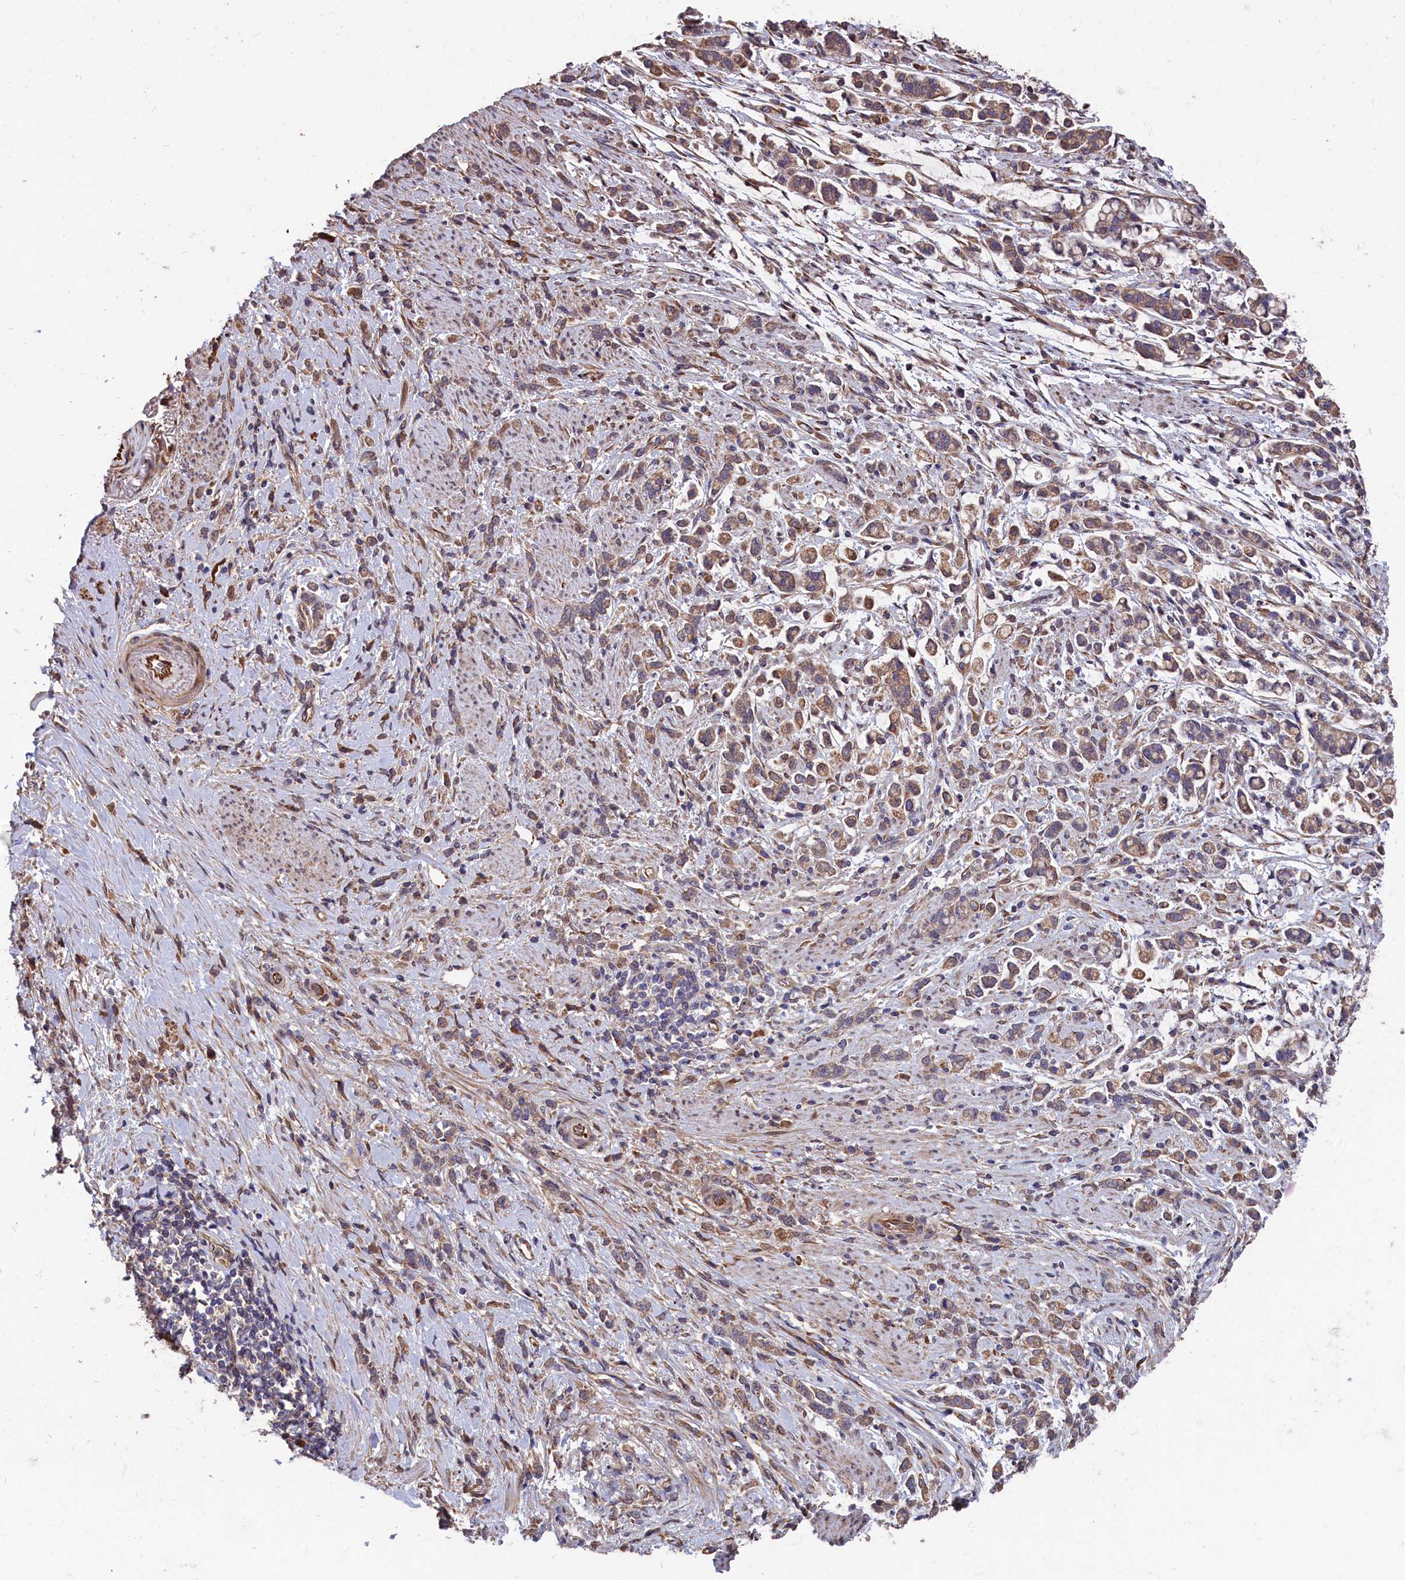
{"staining": {"intensity": "weak", "quantity": ">75%", "location": "cytoplasmic/membranous"}, "tissue": "stomach cancer", "cell_type": "Tumor cells", "image_type": "cancer", "snomed": [{"axis": "morphology", "description": "Adenocarcinoma, NOS"}, {"axis": "topography", "description": "Stomach"}], "caption": "IHC staining of adenocarcinoma (stomach), which shows low levels of weak cytoplasmic/membranous staining in approximately >75% of tumor cells indicating weak cytoplasmic/membranous protein positivity. The staining was performed using DAB (brown) for protein detection and nuclei were counterstained in hematoxylin (blue).", "gene": "GREB1L", "patient": {"sex": "female", "age": 60}}